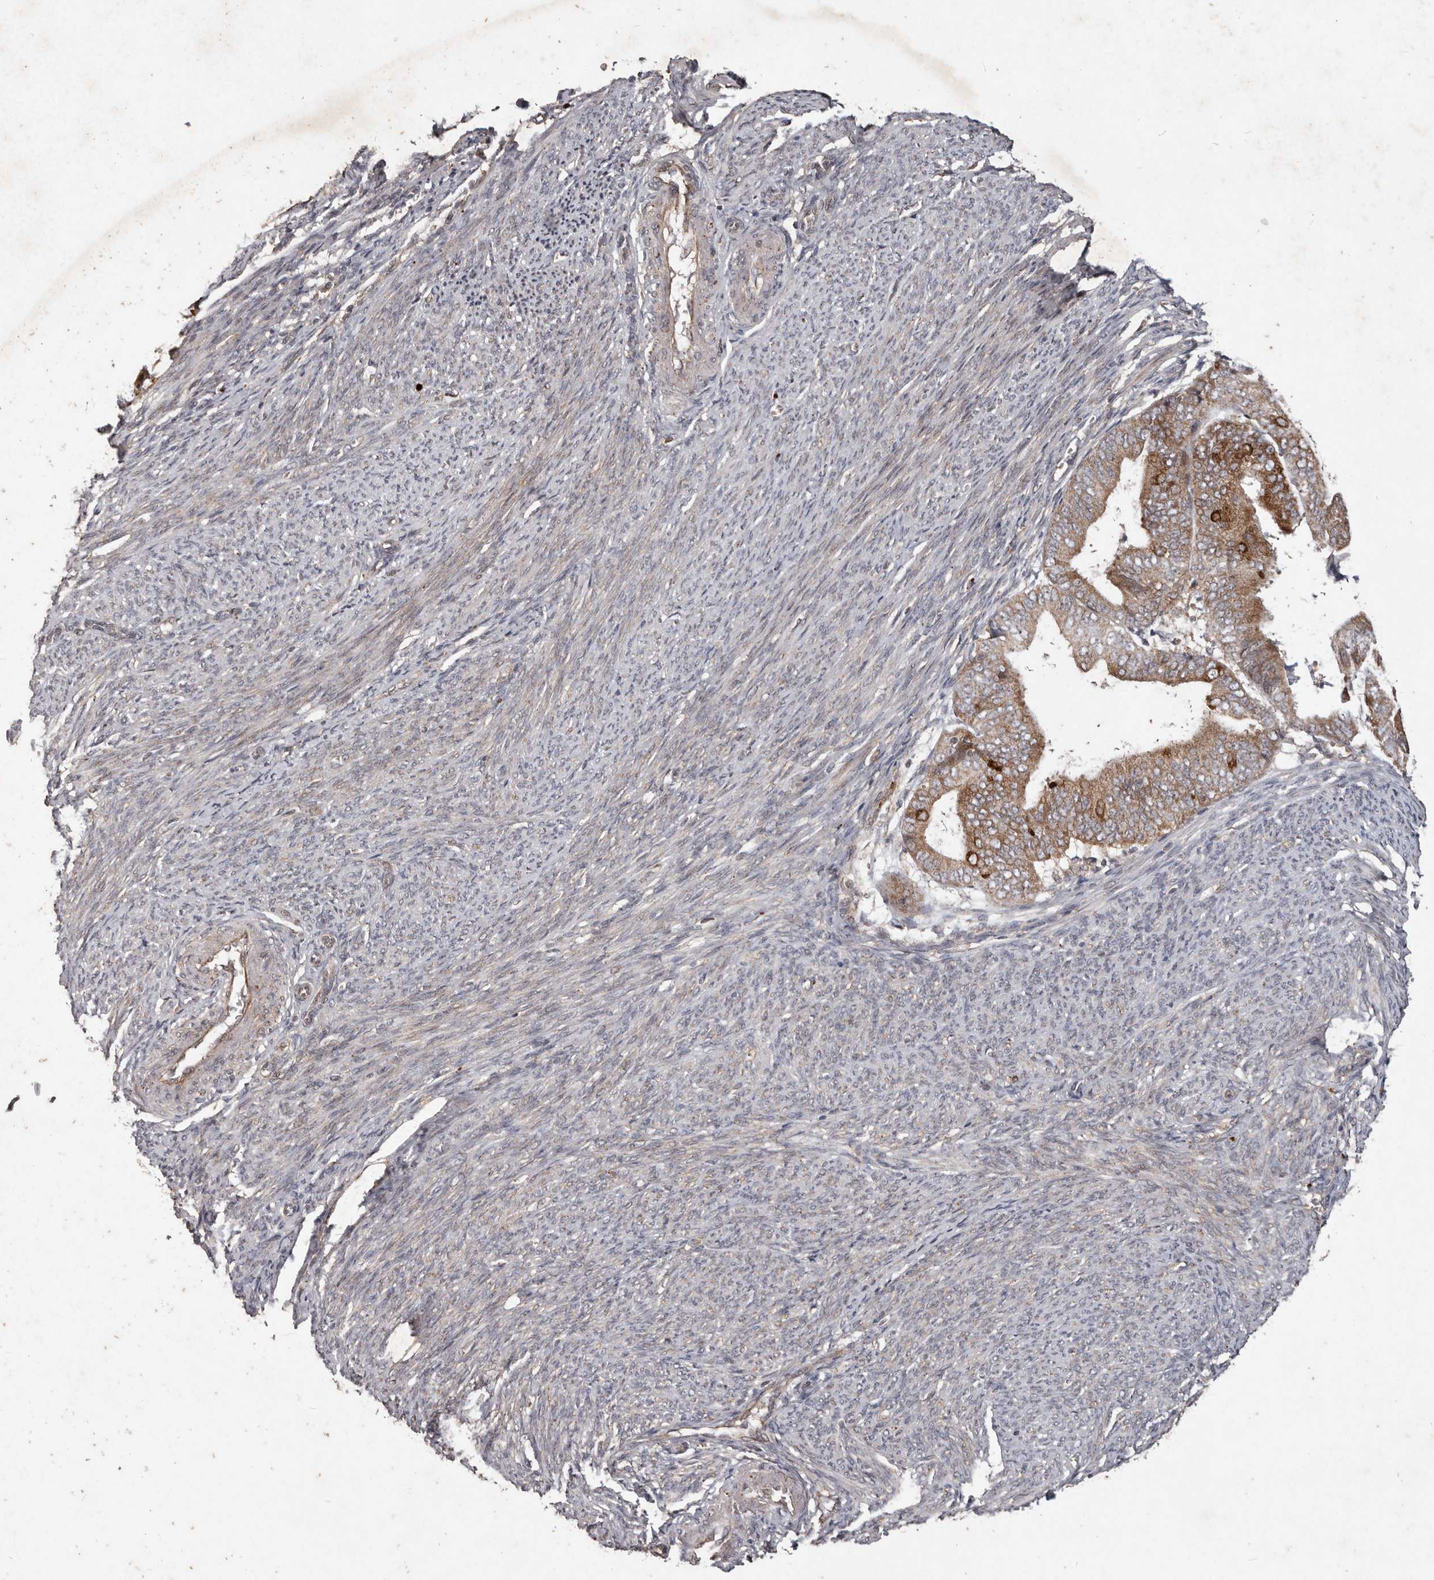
{"staining": {"intensity": "moderate", "quantity": ">75%", "location": "cytoplasmic/membranous"}, "tissue": "endometrial cancer", "cell_type": "Tumor cells", "image_type": "cancer", "snomed": [{"axis": "morphology", "description": "Adenocarcinoma, NOS"}, {"axis": "topography", "description": "Endometrium"}], "caption": "About >75% of tumor cells in adenocarcinoma (endometrial) demonstrate moderate cytoplasmic/membranous protein expression as visualized by brown immunohistochemical staining.", "gene": "PLOD2", "patient": {"sex": "female", "age": 63}}